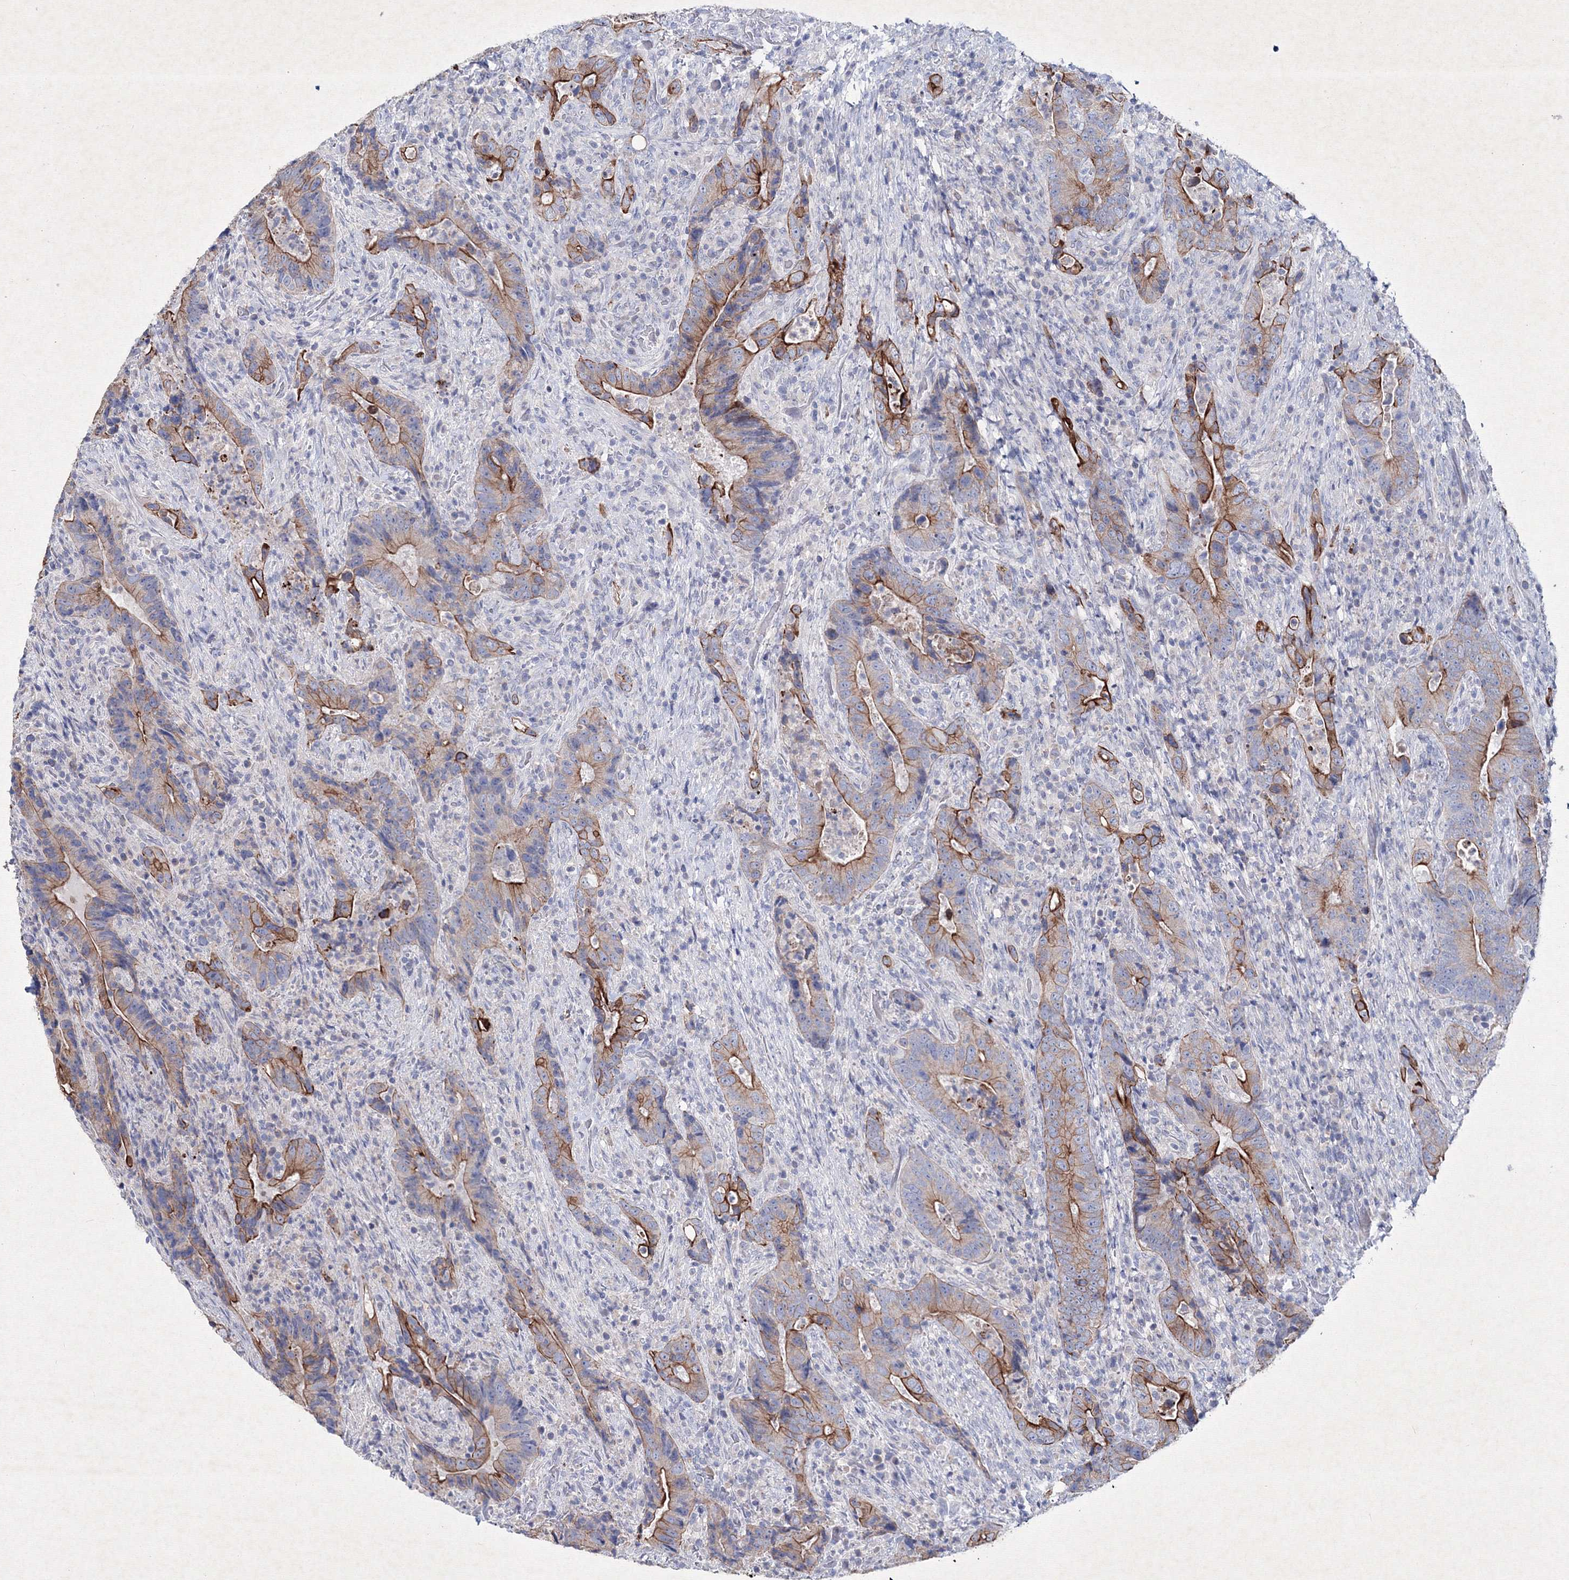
{"staining": {"intensity": "strong", "quantity": "25%-75%", "location": "cytoplasmic/membranous"}, "tissue": "colorectal cancer", "cell_type": "Tumor cells", "image_type": "cancer", "snomed": [{"axis": "morphology", "description": "Adenocarcinoma, NOS"}, {"axis": "topography", "description": "Colon"}], "caption": "IHC staining of colorectal adenocarcinoma, which exhibits high levels of strong cytoplasmic/membranous positivity in approximately 25%-75% of tumor cells indicating strong cytoplasmic/membranous protein staining. The staining was performed using DAB (brown) for protein detection and nuclei were counterstained in hematoxylin (blue).", "gene": "SMIM29", "patient": {"sex": "female", "age": 75}}